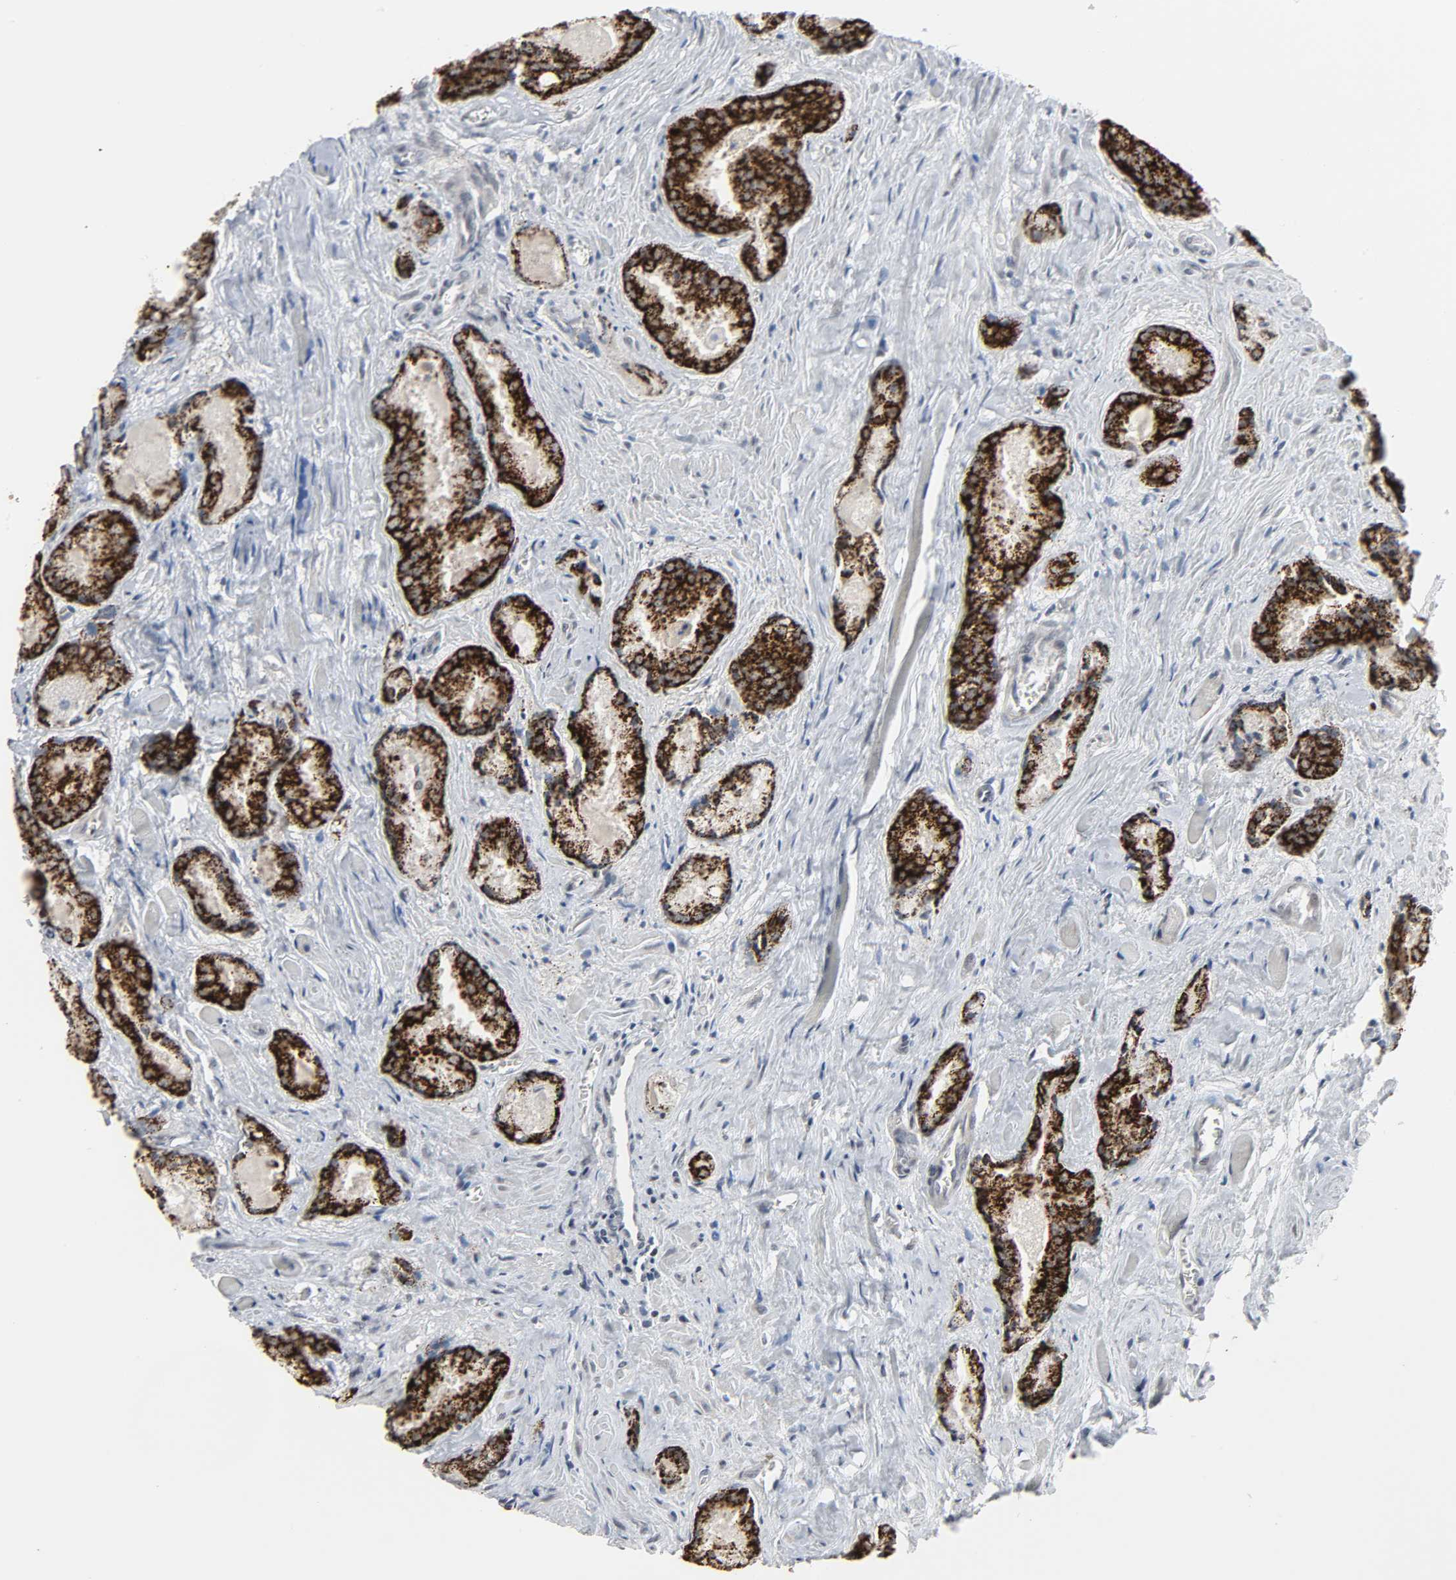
{"staining": {"intensity": "strong", "quantity": ">75%", "location": "cytoplasmic/membranous"}, "tissue": "prostate cancer", "cell_type": "Tumor cells", "image_type": "cancer", "snomed": [{"axis": "morphology", "description": "Adenocarcinoma, Low grade"}, {"axis": "topography", "description": "Prostate"}], "caption": "The immunohistochemical stain highlights strong cytoplasmic/membranous staining in tumor cells of prostate cancer (adenocarcinoma (low-grade)) tissue.", "gene": "MUC1", "patient": {"sex": "male", "age": 64}}